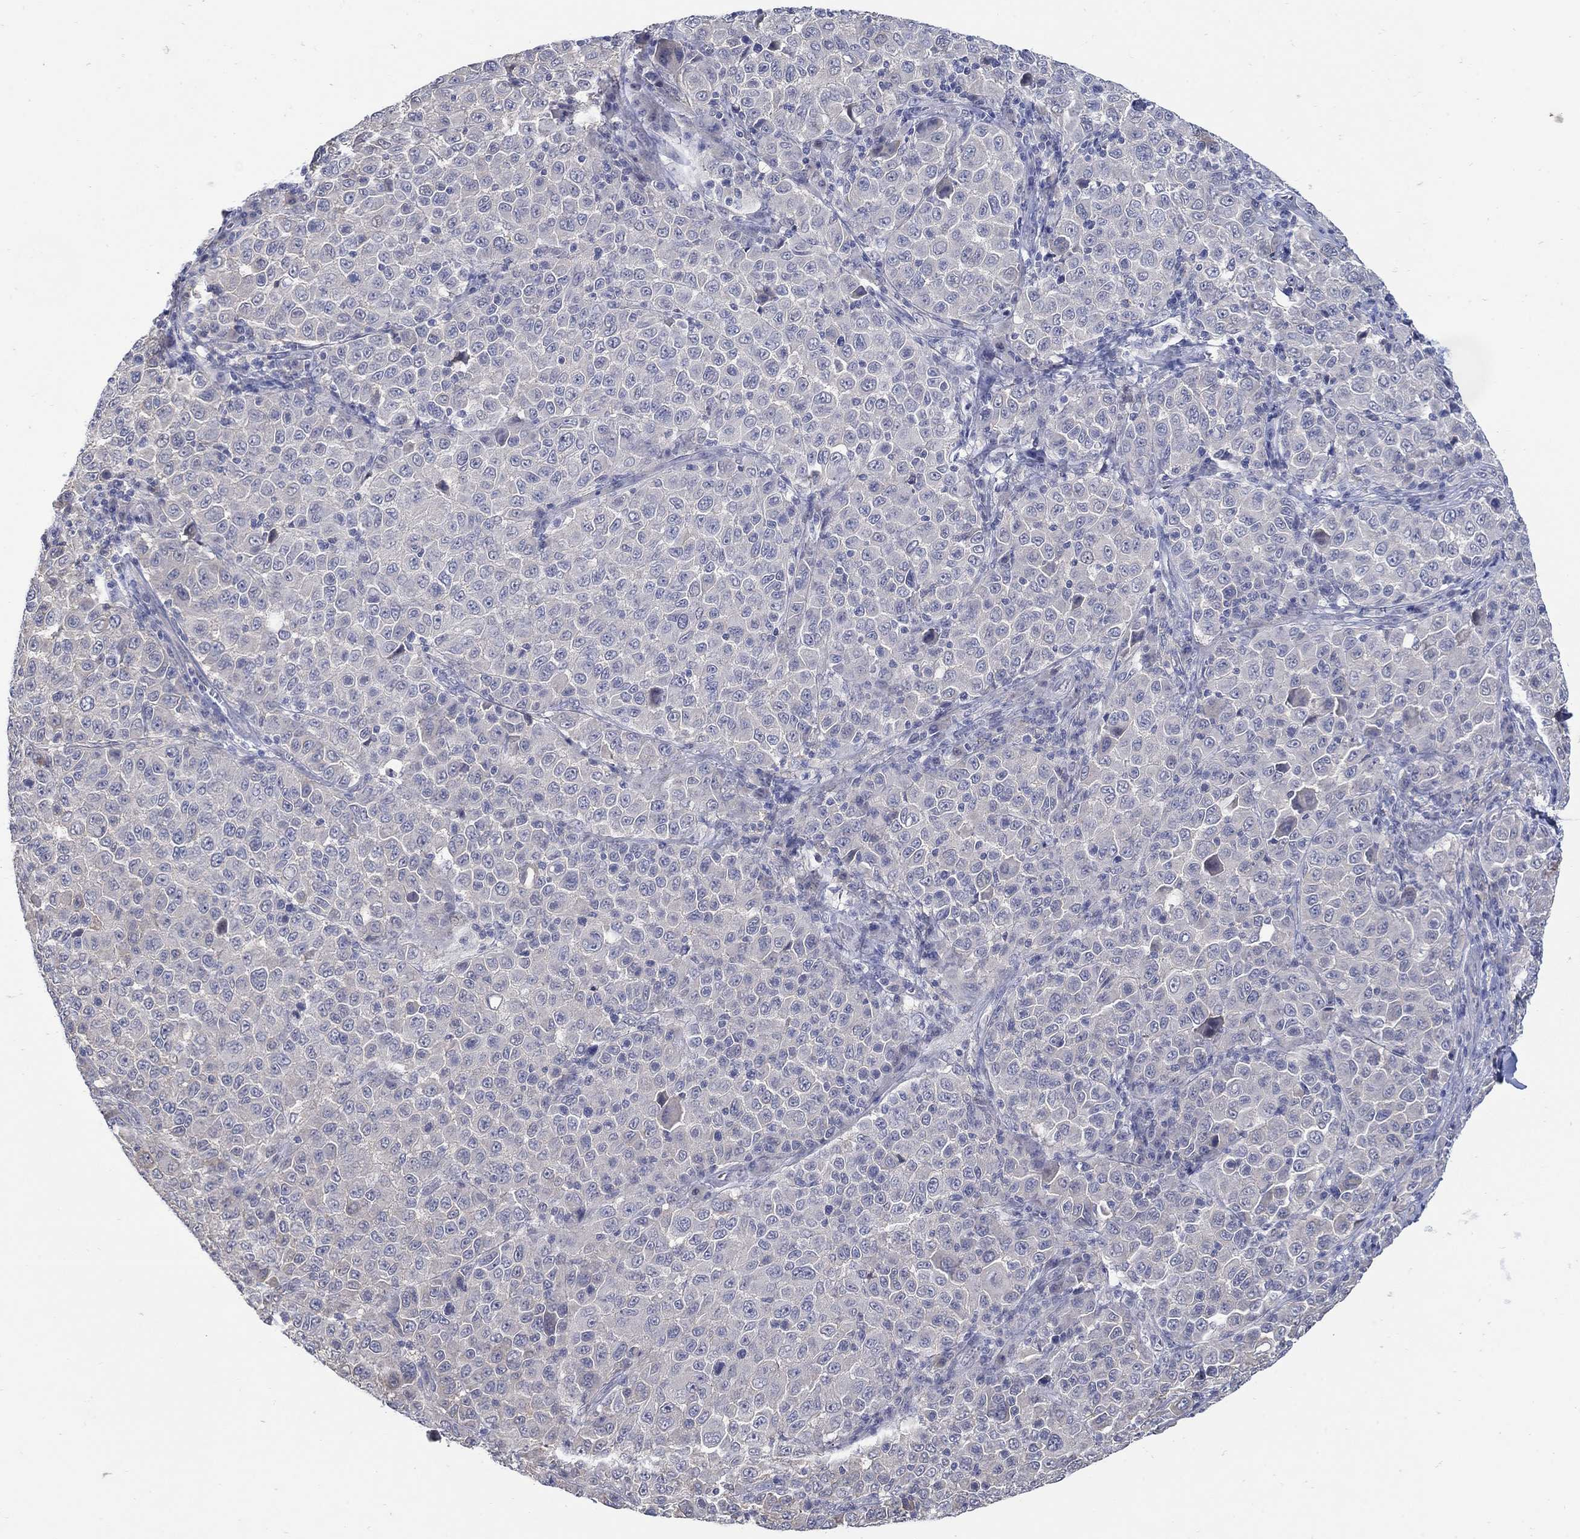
{"staining": {"intensity": "negative", "quantity": "none", "location": "none"}, "tissue": "melanoma", "cell_type": "Tumor cells", "image_type": "cancer", "snomed": [{"axis": "morphology", "description": "Malignant melanoma, NOS"}, {"axis": "topography", "description": "Skin"}], "caption": "A histopathology image of melanoma stained for a protein reveals no brown staining in tumor cells.", "gene": "CETN1", "patient": {"sex": "female", "age": 57}}